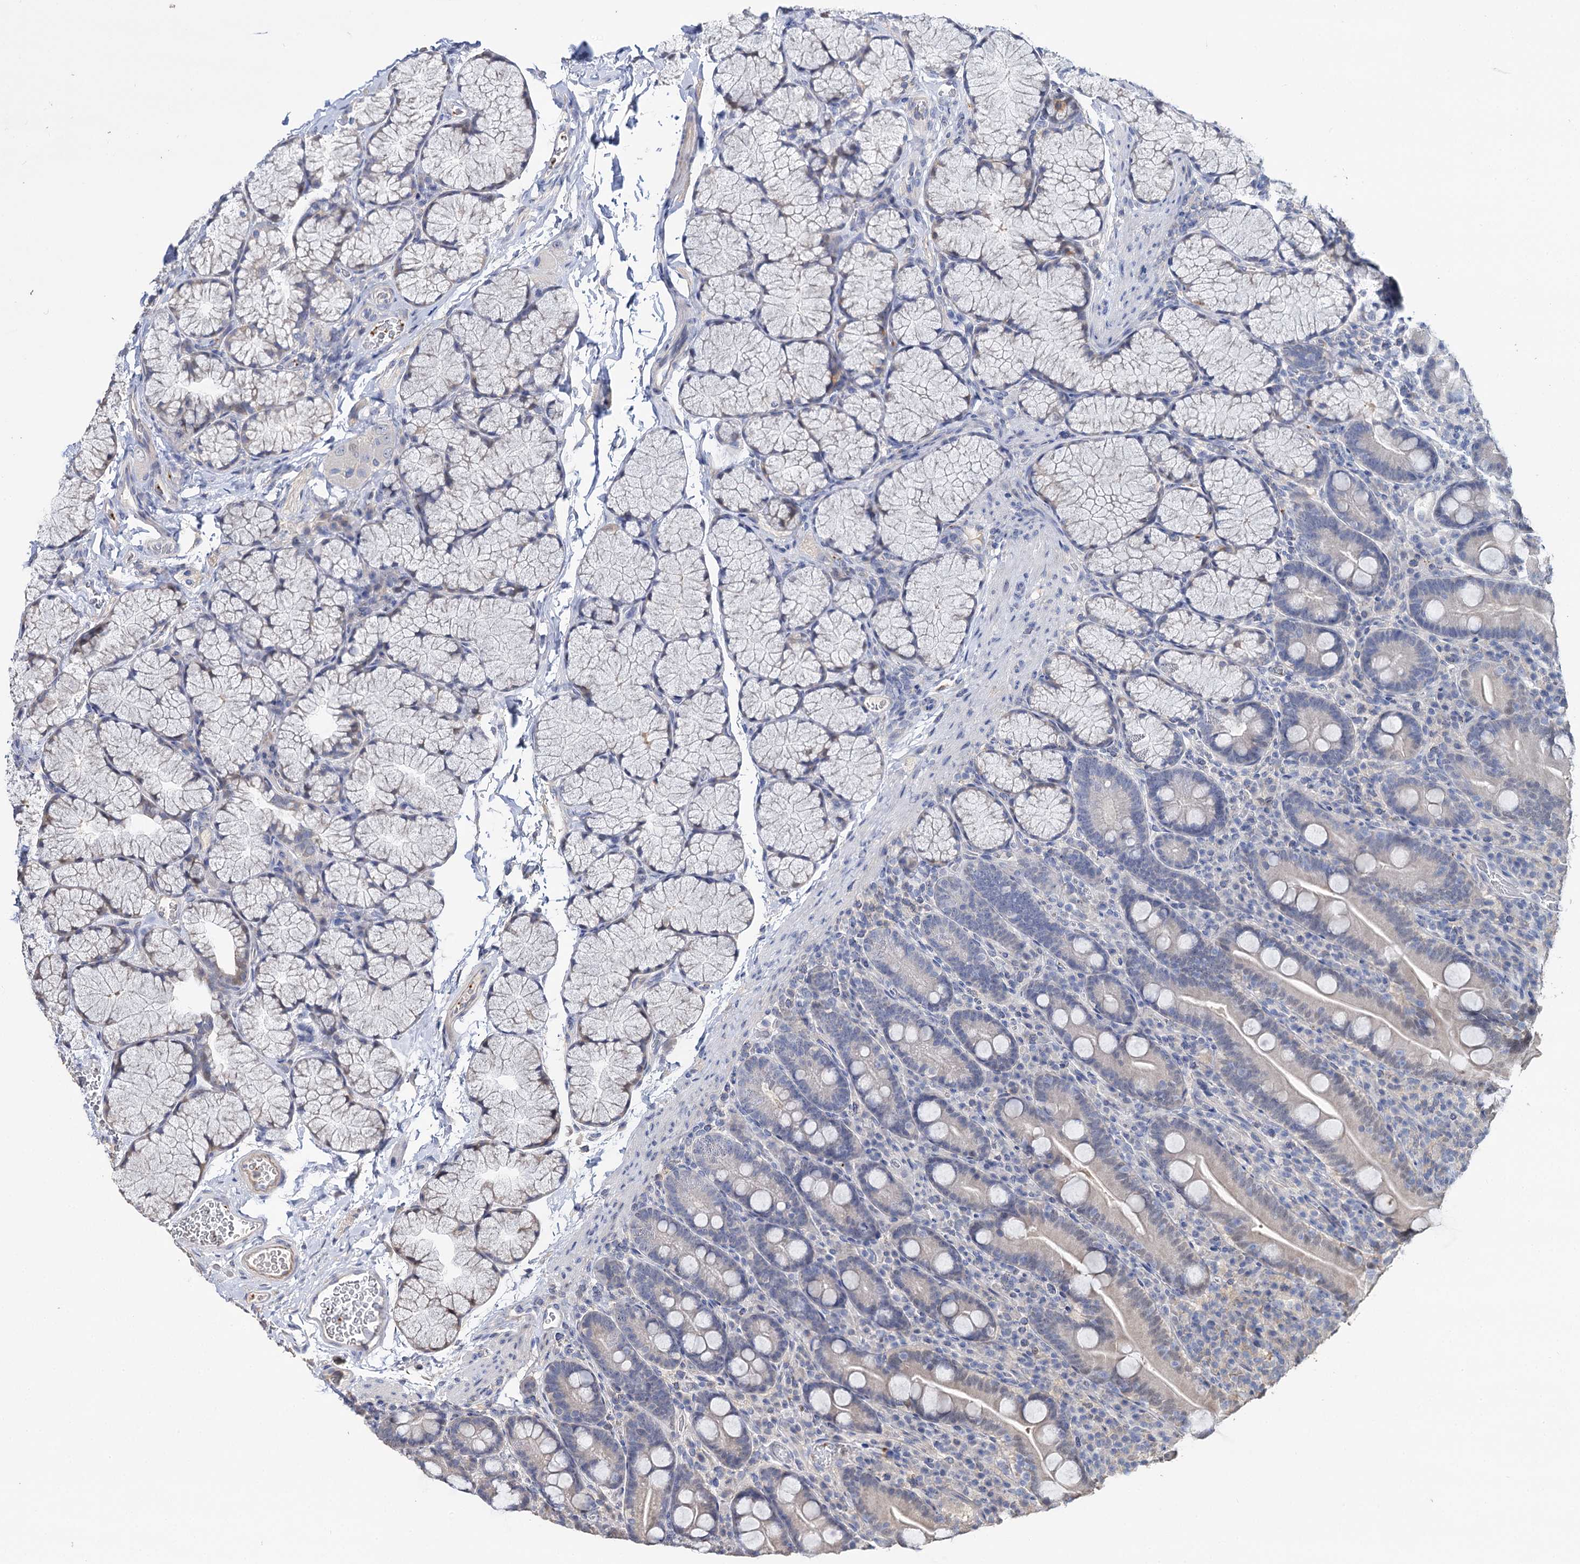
{"staining": {"intensity": "negative", "quantity": "none", "location": "none"}, "tissue": "duodenum", "cell_type": "Glandular cells", "image_type": "normal", "snomed": [{"axis": "morphology", "description": "Normal tissue, NOS"}, {"axis": "topography", "description": "Duodenum"}], "caption": "High power microscopy image of an immunohistochemistry photomicrograph of normal duodenum, revealing no significant expression in glandular cells. (Stains: DAB (3,3'-diaminobenzidine) immunohistochemistry (IHC) with hematoxylin counter stain, Microscopy: brightfield microscopy at high magnification).", "gene": "DNAH6", "patient": {"sex": "male", "age": 35}}